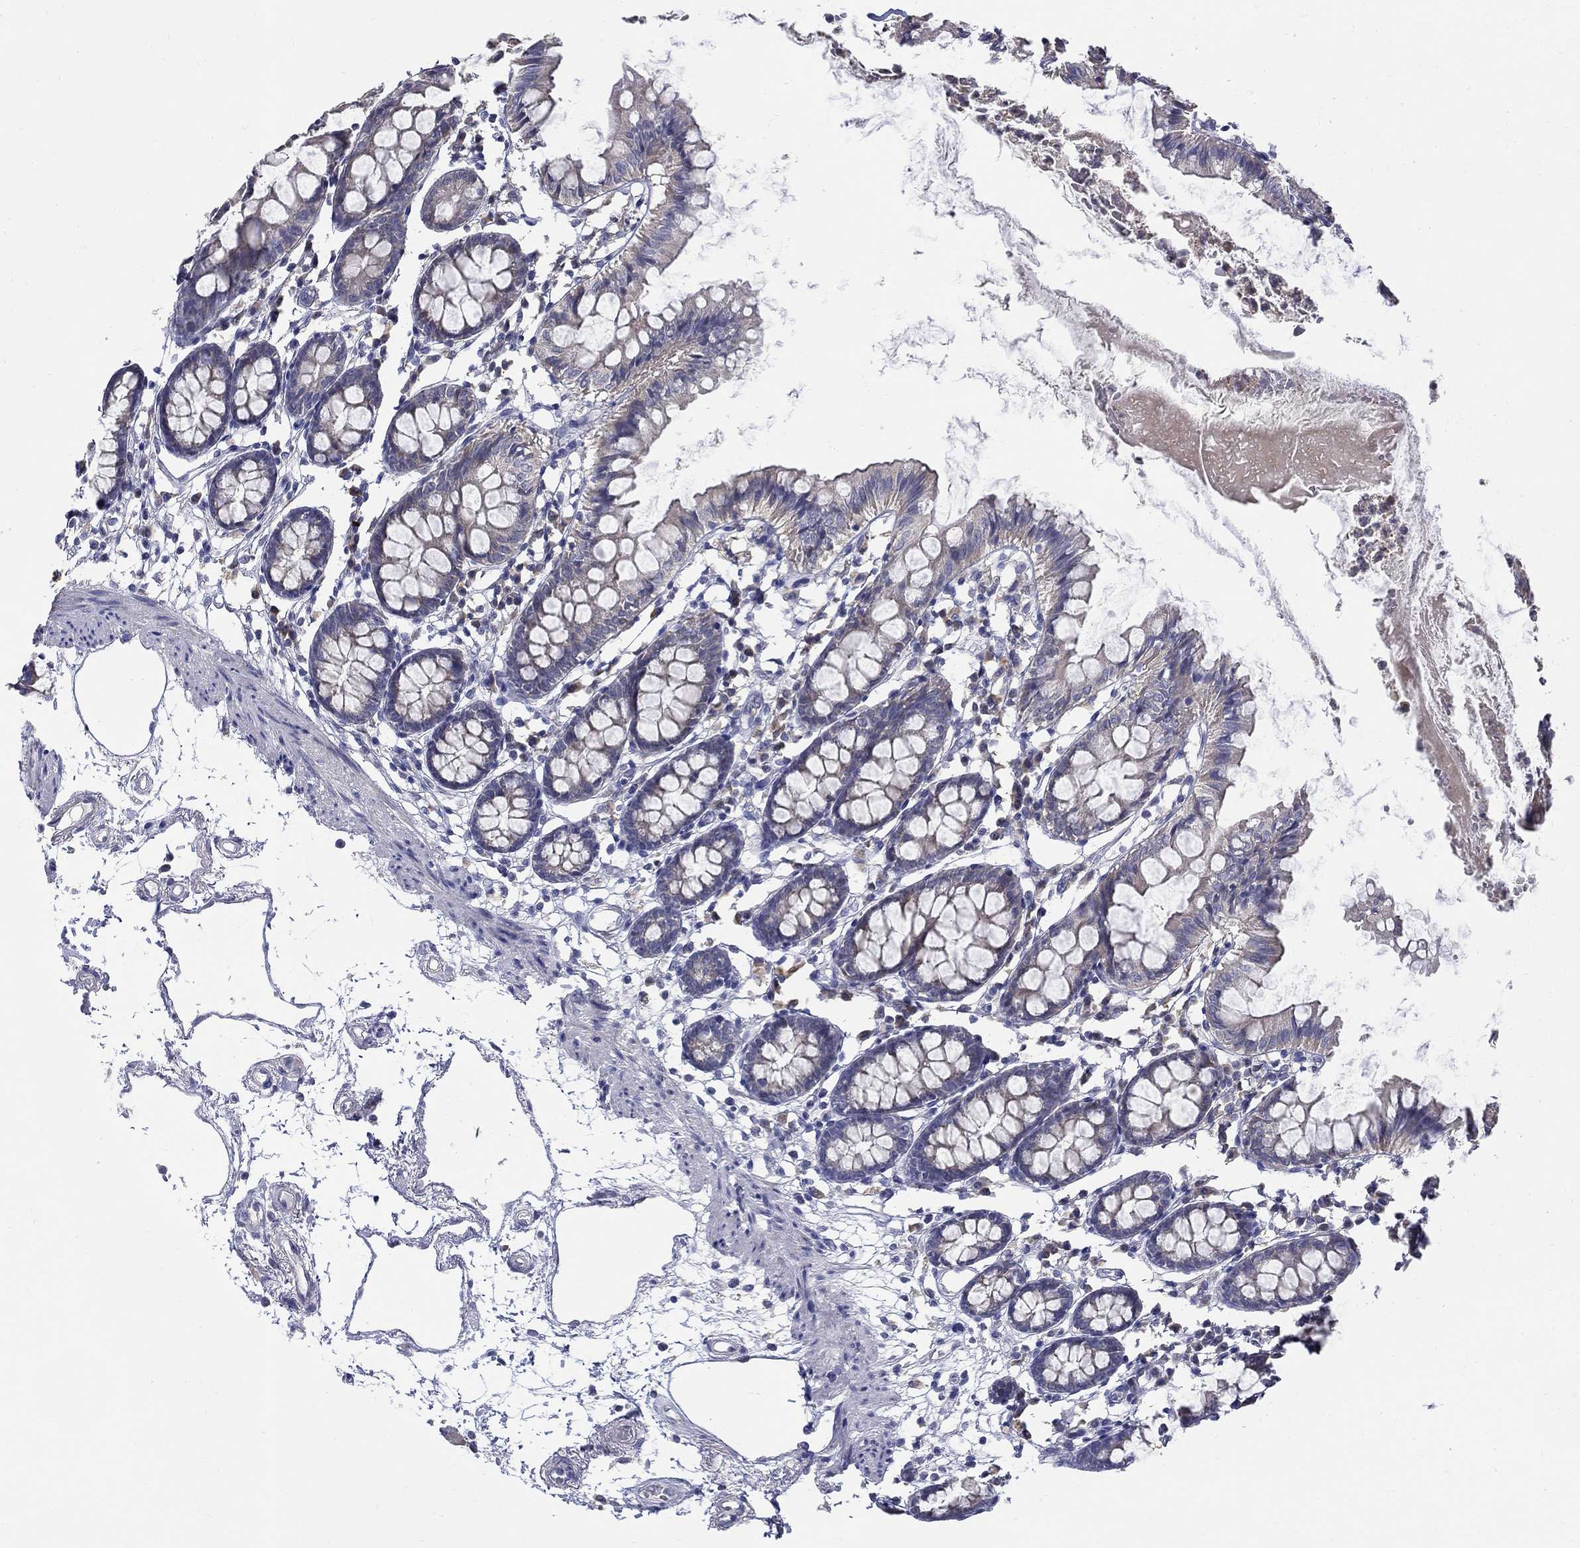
{"staining": {"intensity": "negative", "quantity": "none", "location": "none"}, "tissue": "colon", "cell_type": "Endothelial cells", "image_type": "normal", "snomed": [{"axis": "morphology", "description": "Normal tissue, NOS"}, {"axis": "topography", "description": "Colon"}], "caption": "IHC photomicrograph of benign human colon stained for a protein (brown), which demonstrates no positivity in endothelial cells.", "gene": "ABCA4", "patient": {"sex": "female", "age": 84}}